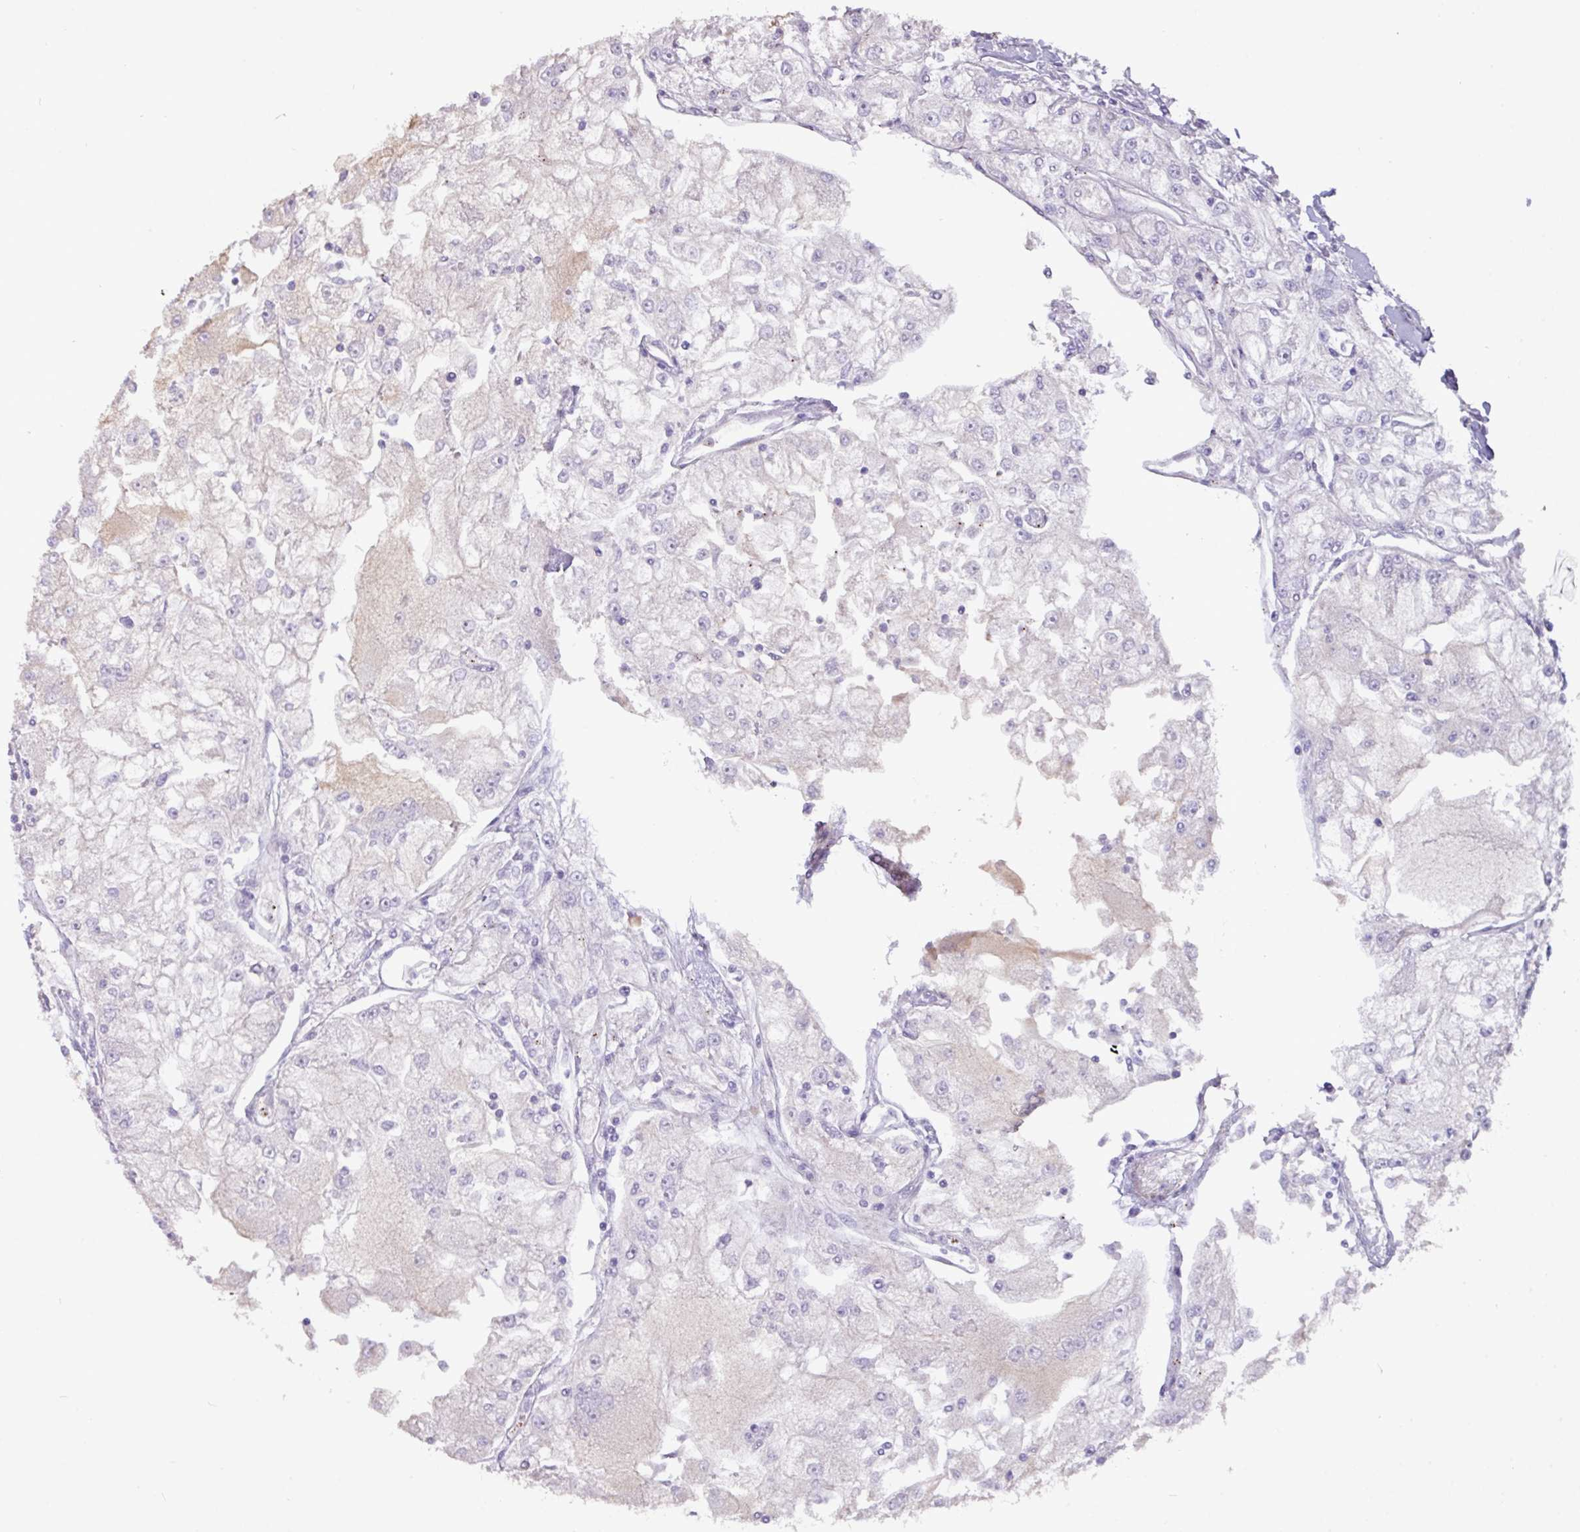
{"staining": {"intensity": "negative", "quantity": "none", "location": "none"}, "tissue": "renal cancer", "cell_type": "Tumor cells", "image_type": "cancer", "snomed": [{"axis": "morphology", "description": "Adenocarcinoma, NOS"}, {"axis": "topography", "description": "Kidney"}], "caption": "Immunohistochemistry (IHC) of adenocarcinoma (renal) reveals no staining in tumor cells.", "gene": "MRRF", "patient": {"sex": "female", "age": 72}}